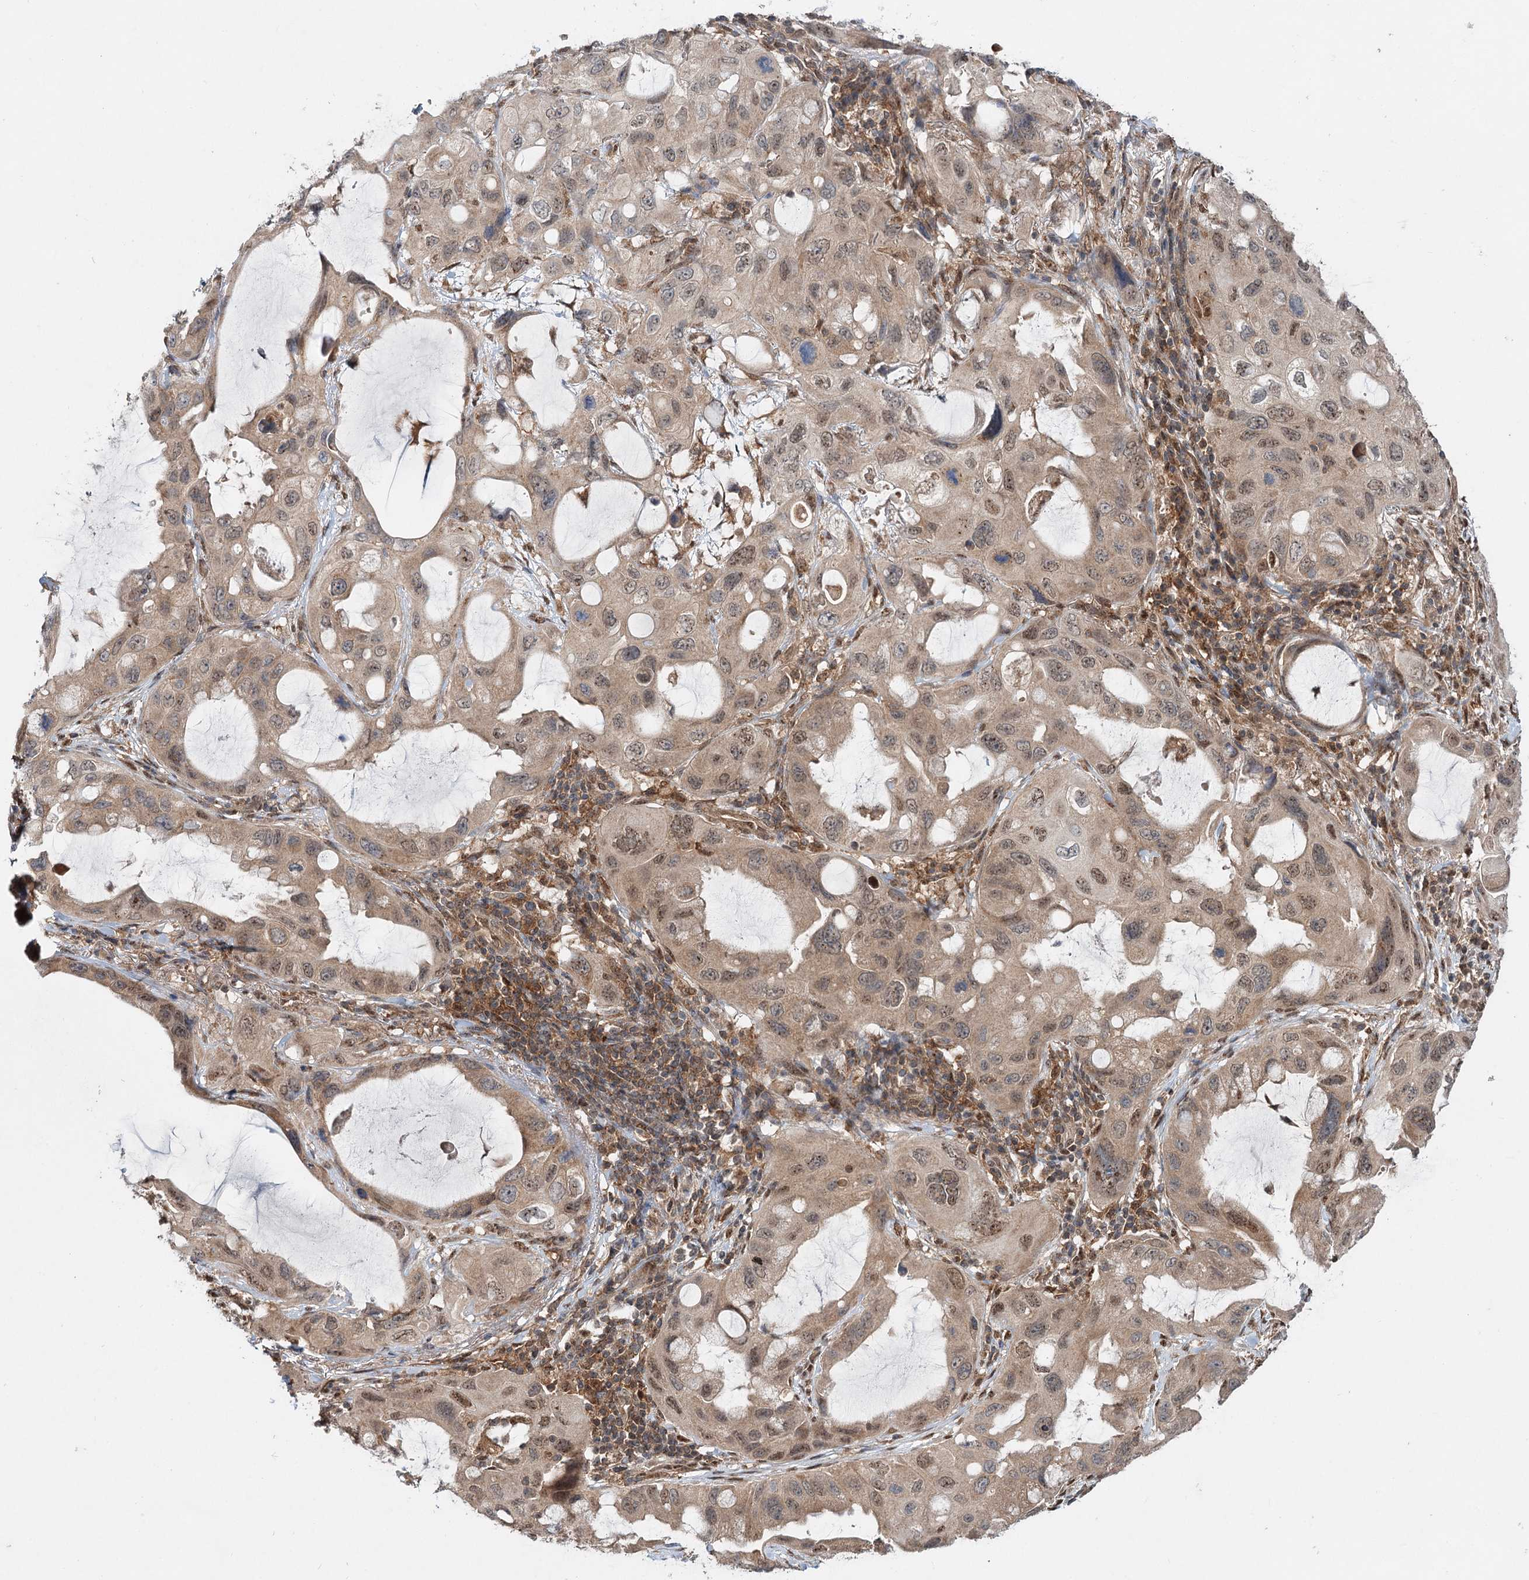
{"staining": {"intensity": "moderate", "quantity": ">75%", "location": "cytoplasmic/membranous,nuclear"}, "tissue": "lung cancer", "cell_type": "Tumor cells", "image_type": "cancer", "snomed": [{"axis": "morphology", "description": "Squamous cell carcinoma, NOS"}, {"axis": "topography", "description": "Lung"}], "caption": "Immunohistochemical staining of lung cancer shows medium levels of moderate cytoplasmic/membranous and nuclear expression in about >75% of tumor cells.", "gene": "C12orf4", "patient": {"sex": "female", "age": 73}}